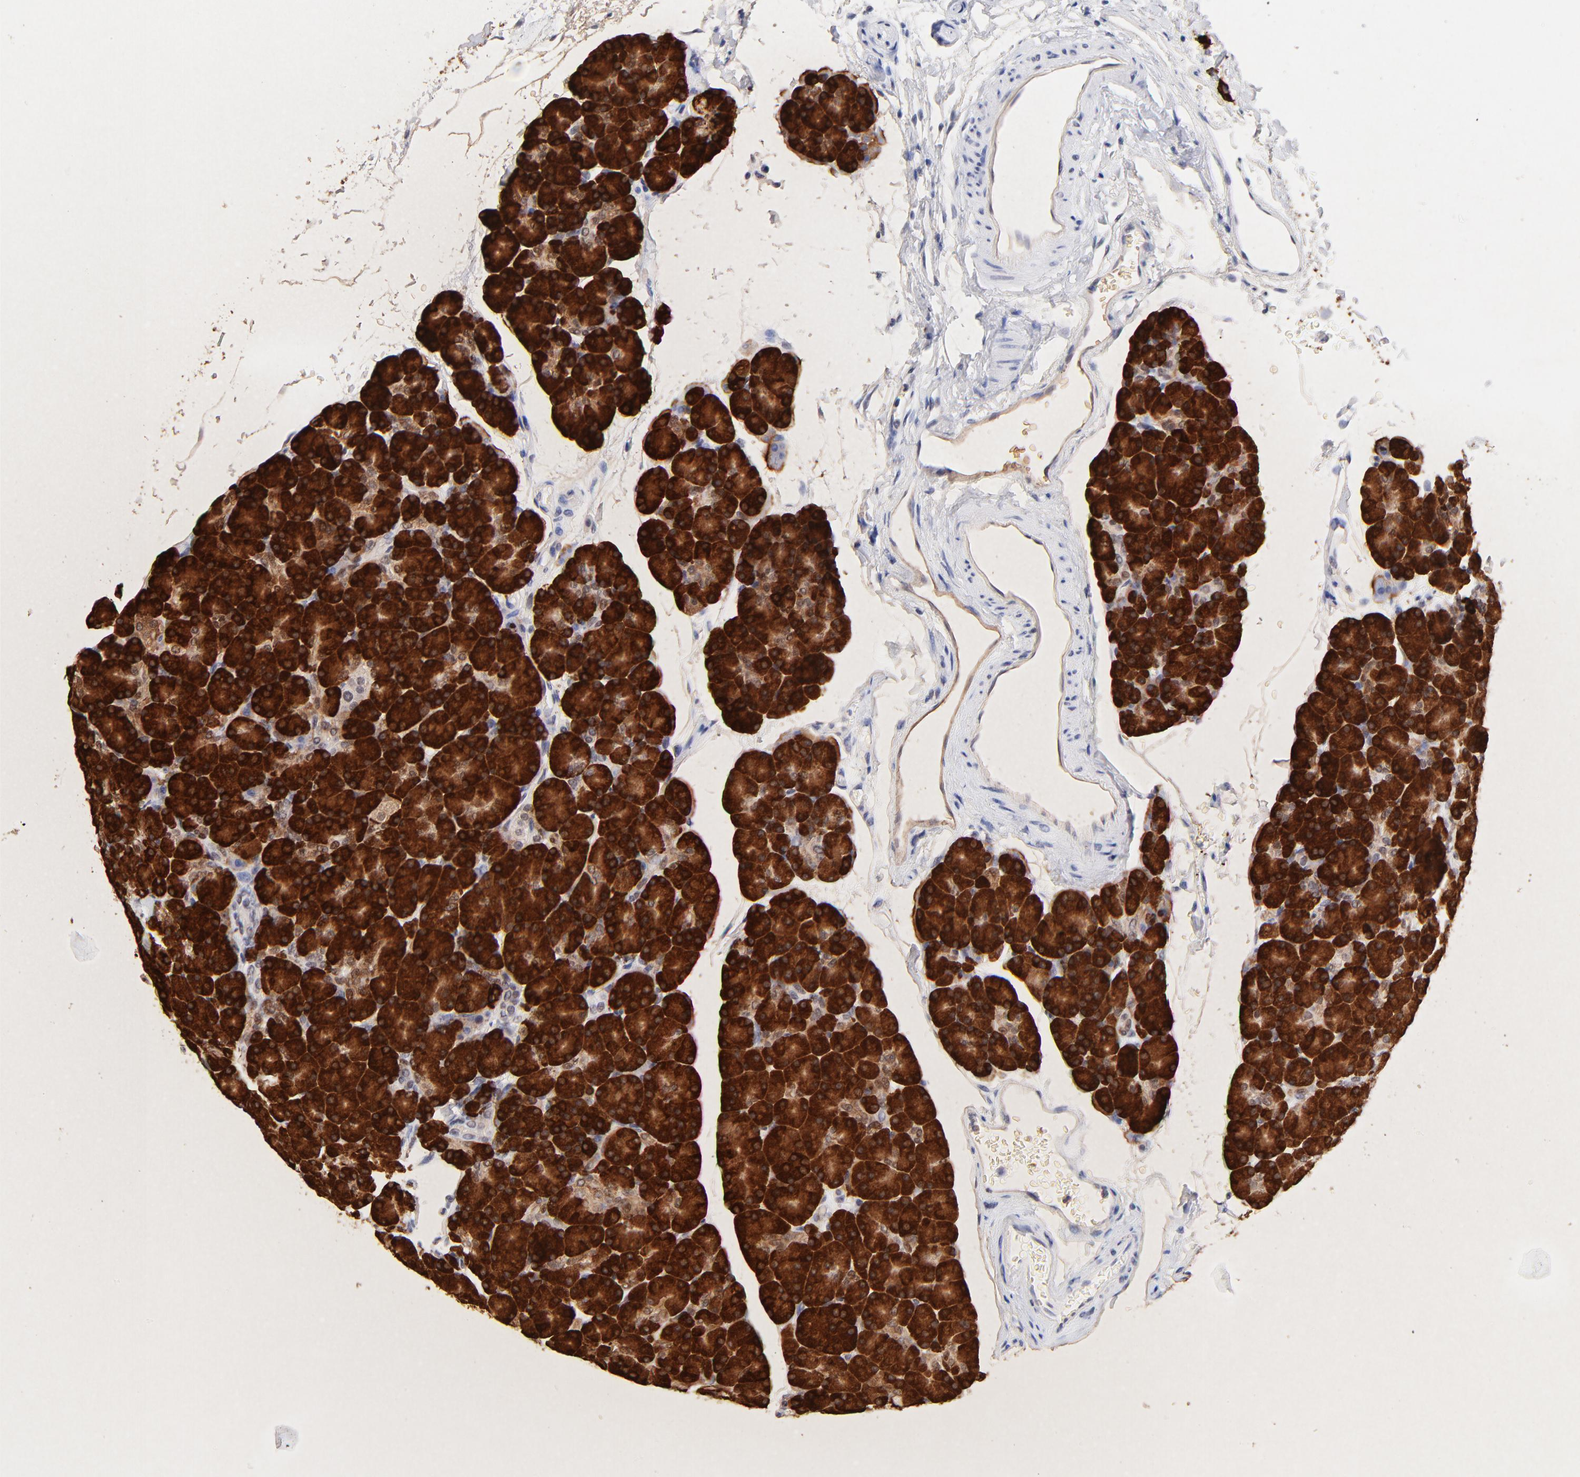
{"staining": {"intensity": "strong", "quantity": ">75%", "location": "cytoplasmic/membranous"}, "tissue": "pancreas", "cell_type": "Exocrine glandular cells", "image_type": "normal", "snomed": [{"axis": "morphology", "description": "Normal tissue, NOS"}, {"axis": "topography", "description": "Pancreas"}], "caption": "DAB (3,3'-diaminobenzidine) immunohistochemical staining of normal pancreas exhibits strong cytoplasmic/membranous protein positivity in about >75% of exocrine glandular cells.", "gene": "ZNF74", "patient": {"sex": "female", "age": 43}}